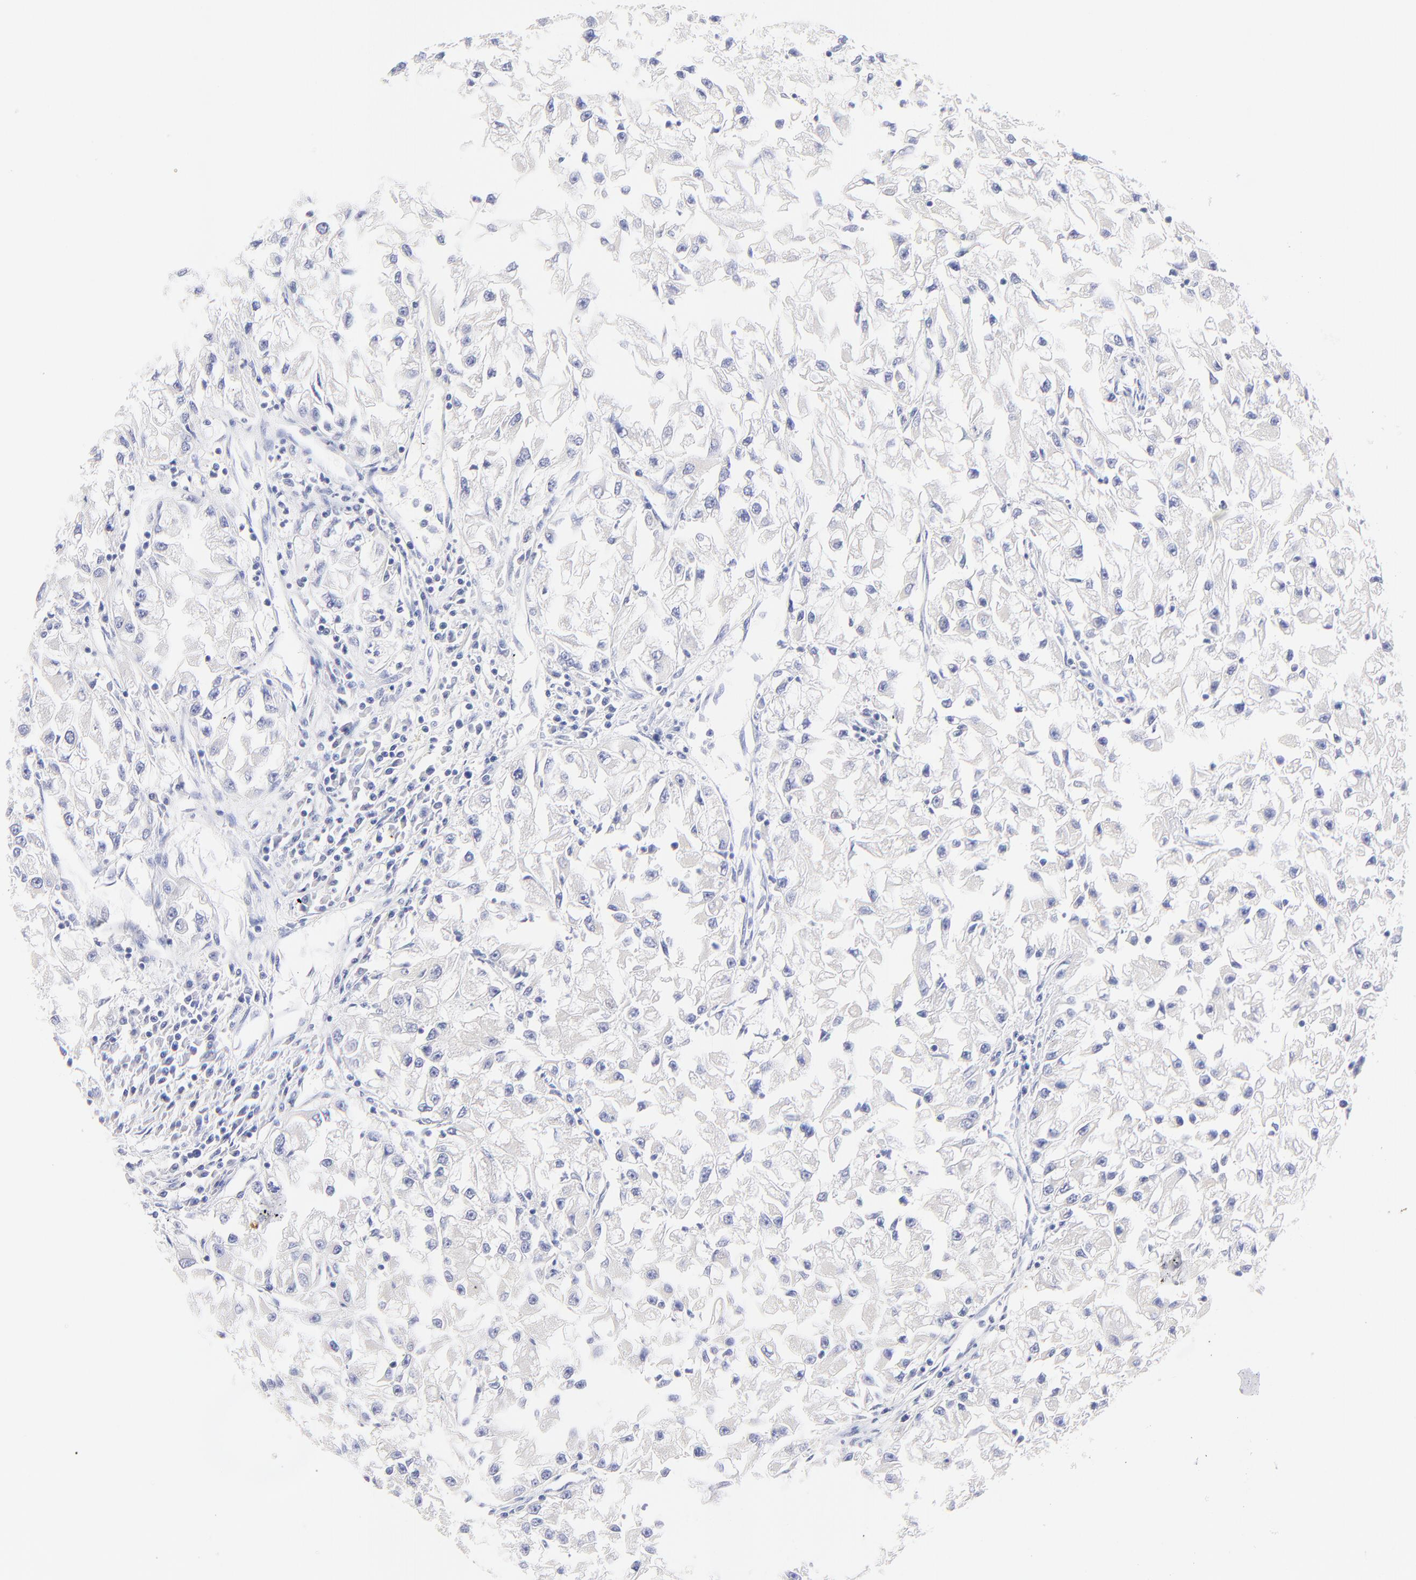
{"staining": {"intensity": "negative", "quantity": "none", "location": "none"}, "tissue": "renal cancer", "cell_type": "Tumor cells", "image_type": "cancer", "snomed": [{"axis": "morphology", "description": "Adenocarcinoma, NOS"}, {"axis": "topography", "description": "Kidney"}], "caption": "The image exhibits no significant positivity in tumor cells of renal cancer.", "gene": "EBP", "patient": {"sex": "male", "age": 59}}